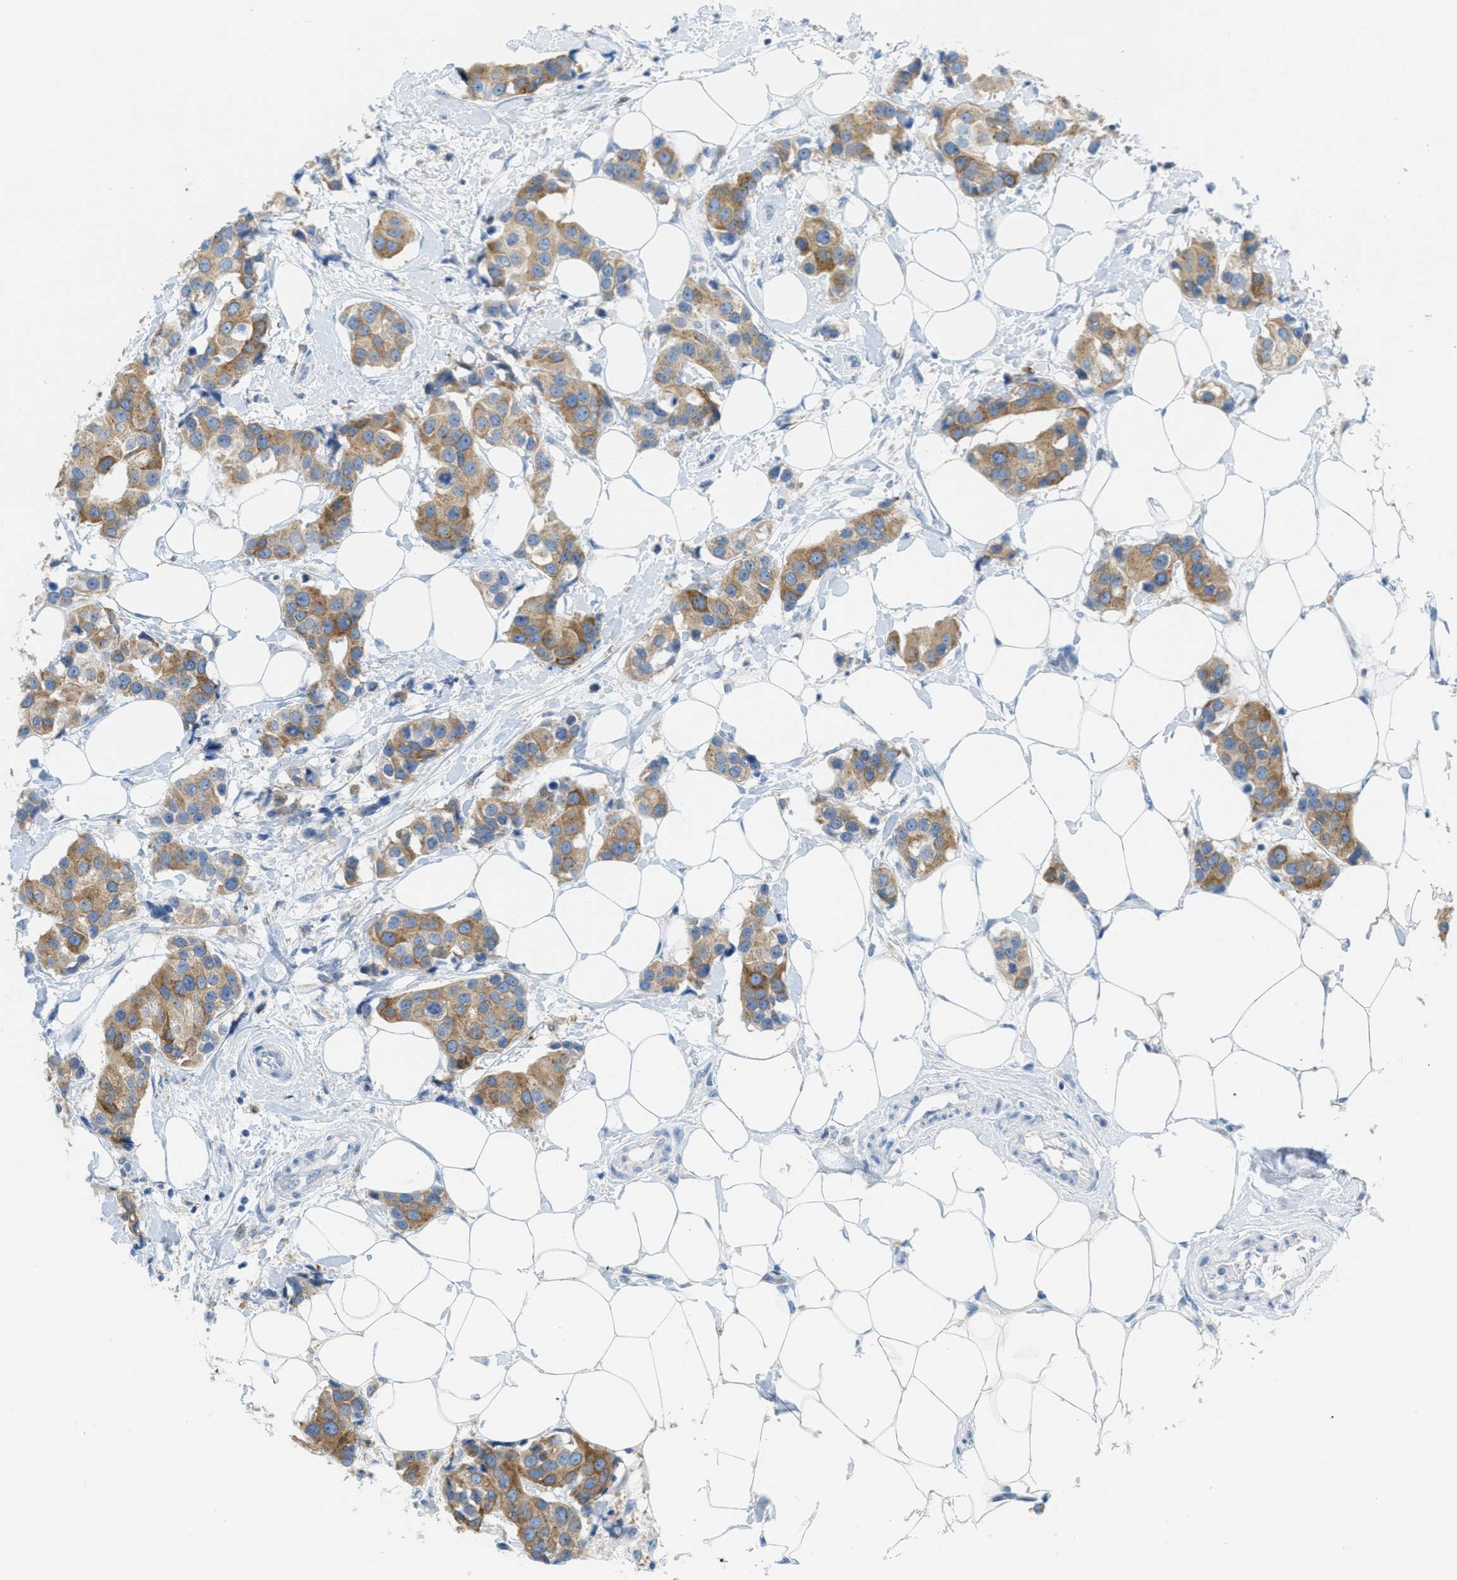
{"staining": {"intensity": "moderate", "quantity": ">75%", "location": "cytoplasmic/membranous"}, "tissue": "breast cancer", "cell_type": "Tumor cells", "image_type": "cancer", "snomed": [{"axis": "morphology", "description": "Normal tissue, NOS"}, {"axis": "morphology", "description": "Duct carcinoma"}, {"axis": "topography", "description": "Breast"}], "caption": "Moderate cytoplasmic/membranous positivity for a protein is present in about >75% of tumor cells of breast cancer (infiltrating ductal carcinoma) using IHC.", "gene": "TEX264", "patient": {"sex": "female", "age": 39}}